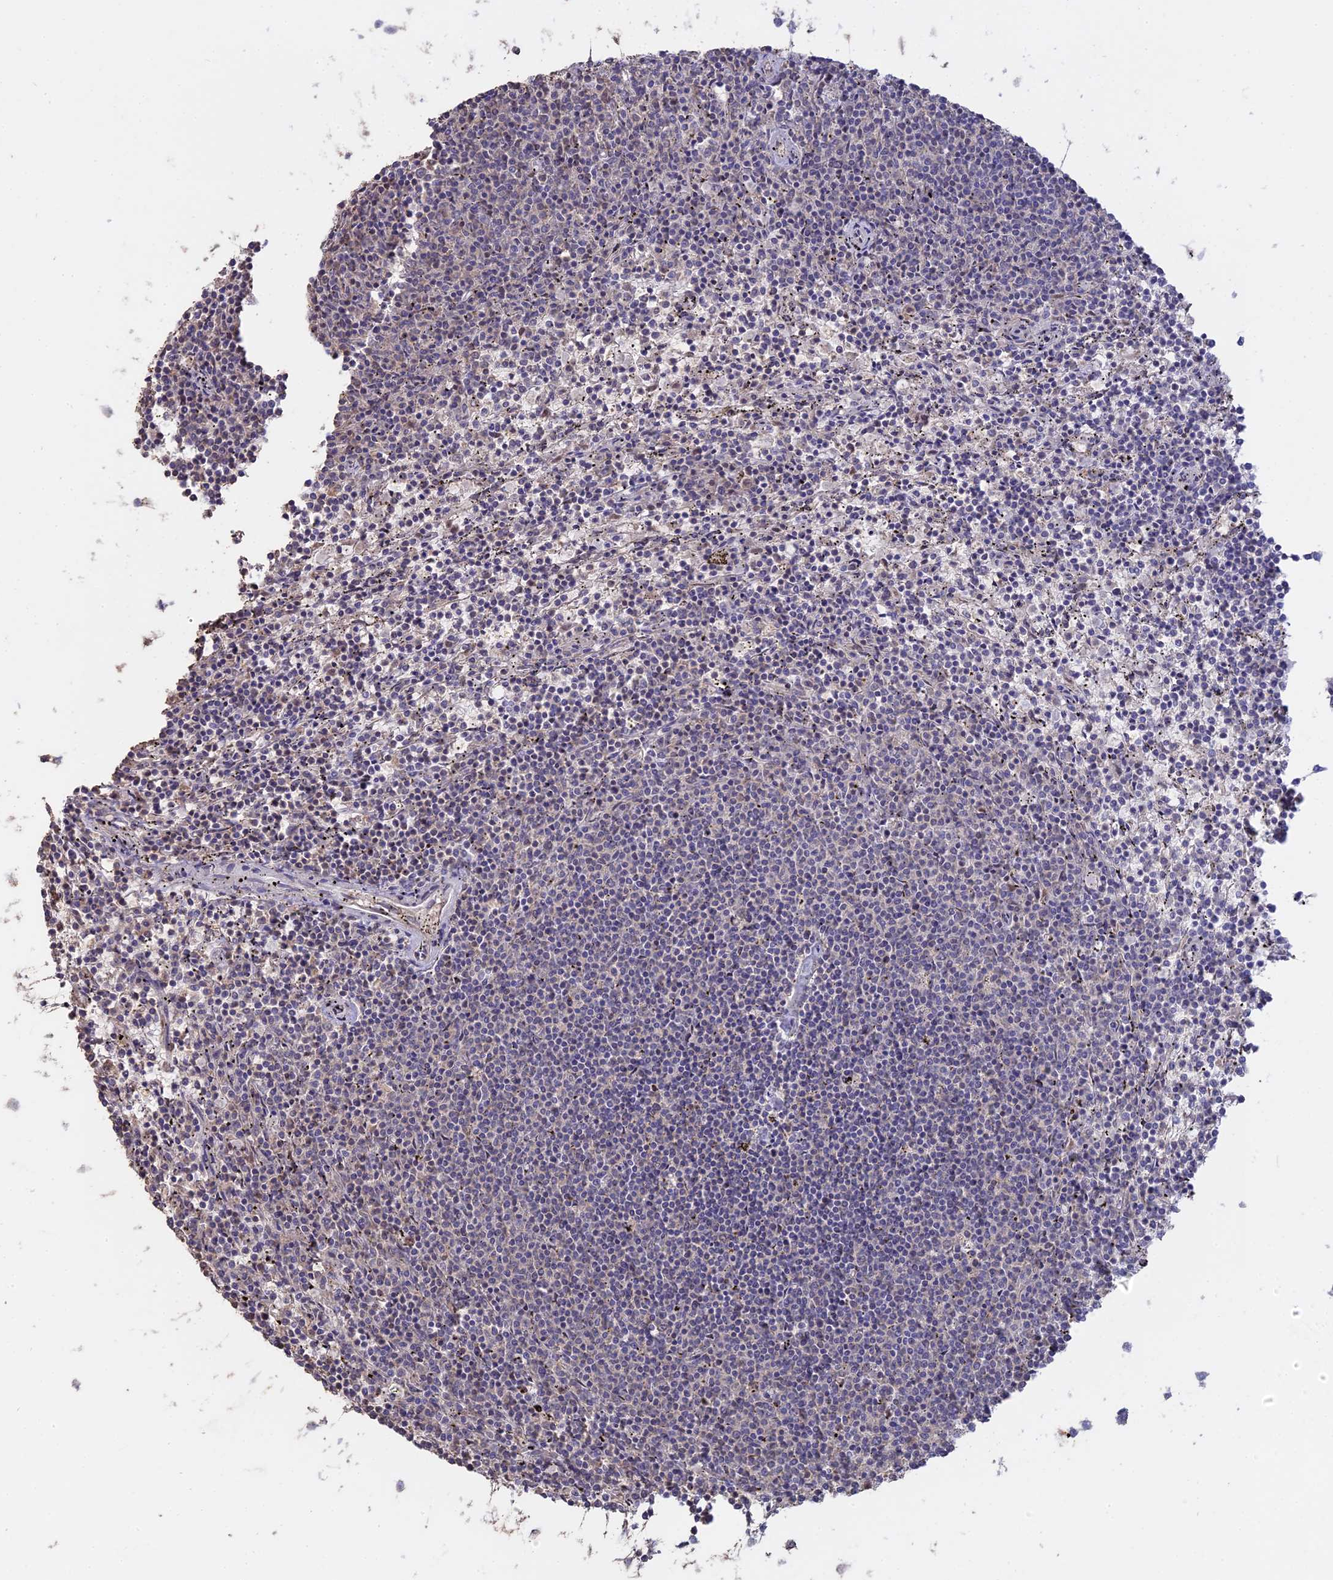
{"staining": {"intensity": "negative", "quantity": "none", "location": "none"}, "tissue": "lymphoma", "cell_type": "Tumor cells", "image_type": "cancer", "snomed": [{"axis": "morphology", "description": "Malignant lymphoma, non-Hodgkin's type, Low grade"}, {"axis": "topography", "description": "Spleen"}], "caption": "A micrograph of lymphoma stained for a protein demonstrates no brown staining in tumor cells.", "gene": "PSMC6", "patient": {"sex": "female", "age": 50}}